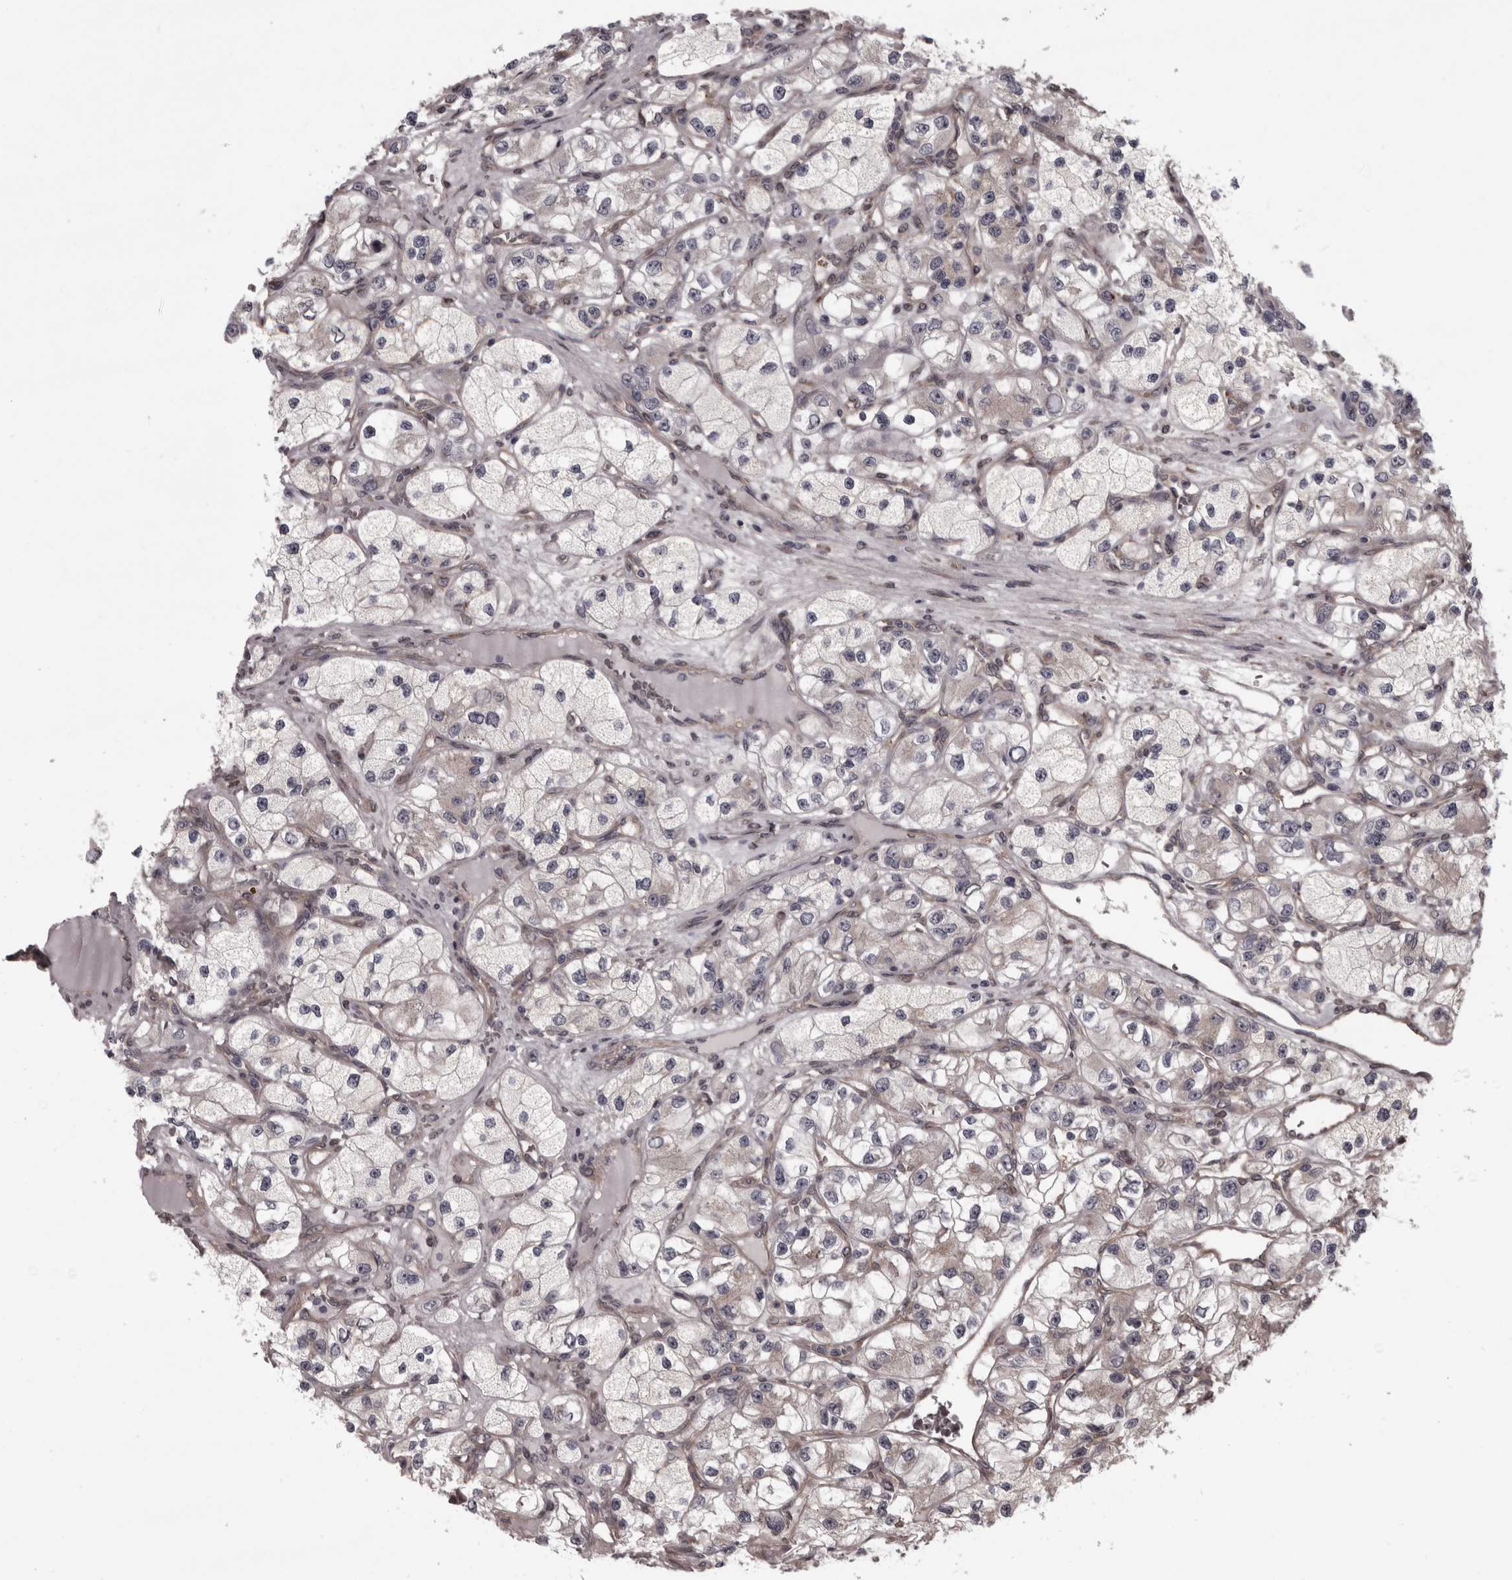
{"staining": {"intensity": "negative", "quantity": "none", "location": "none"}, "tissue": "renal cancer", "cell_type": "Tumor cells", "image_type": "cancer", "snomed": [{"axis": "morphology", "description": "Adenocarcinoma, NOS"}, {"axis": "topography", "description": "Kidney"}], "caption": "Tumor cells are negative for brown protein staining in adenocarcinoma (renal).", "gene": "RSU1", "patient": {"sex": "female", "age": 57}}